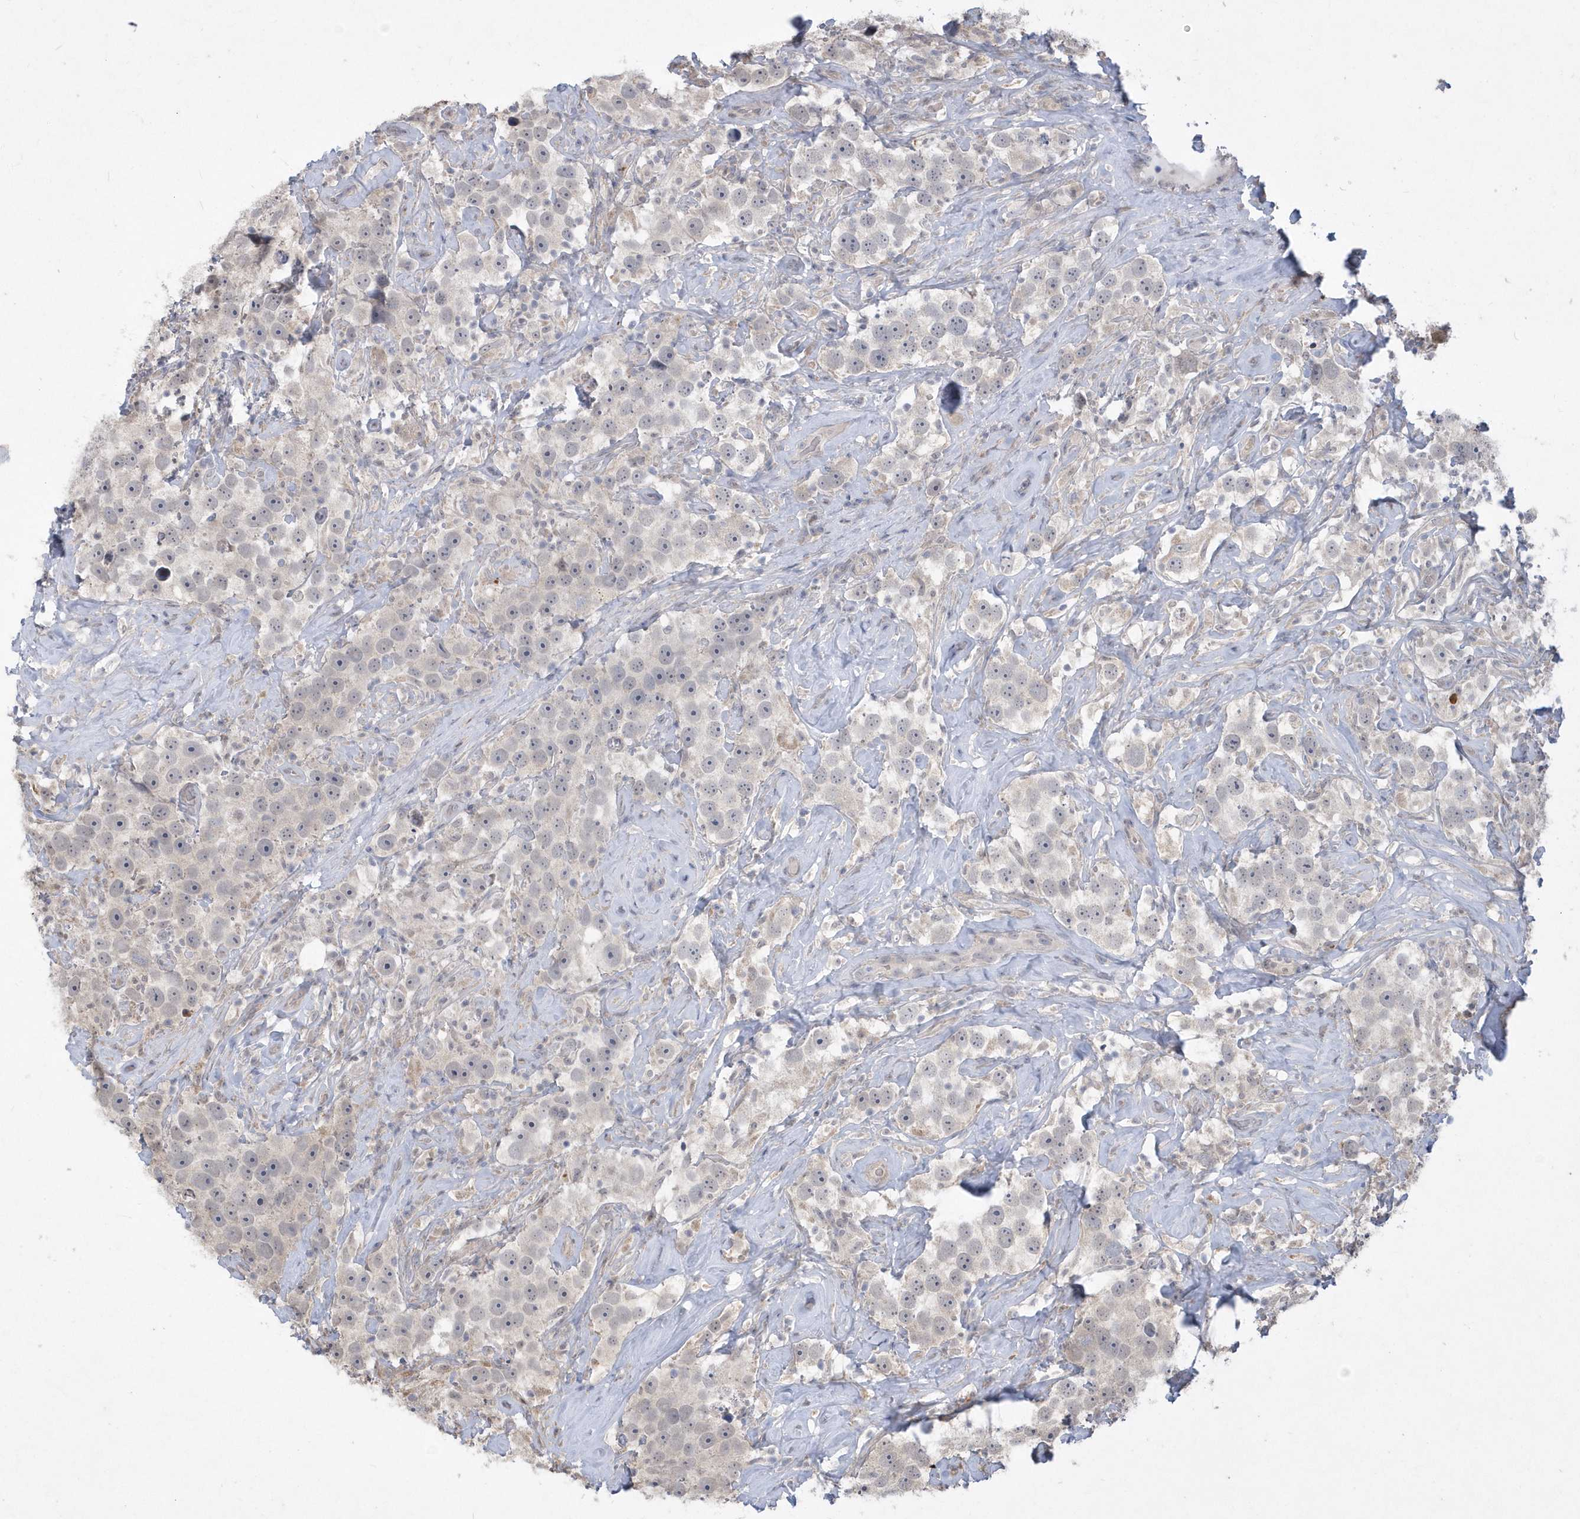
{"staining": {"intensity": "negative", "quantity": "none", "location": "none"}, "tissue": "testis cancer", "cell_type": "Tumor cells", "image_type": "cancer", "snomed": [{"axis": "morphology", "description": "Seminoma, NOS"}, {"axis": "topography", "description": "Testis"}], "caption": "DAB (3,3'-diaminobenzidine) immunohistochemical staining of human testis cancer (seminoma) reveals no significant staining in tumor cells.", "gene": "TSPEAR", "patient": {"sex": "male", "age": 49}}